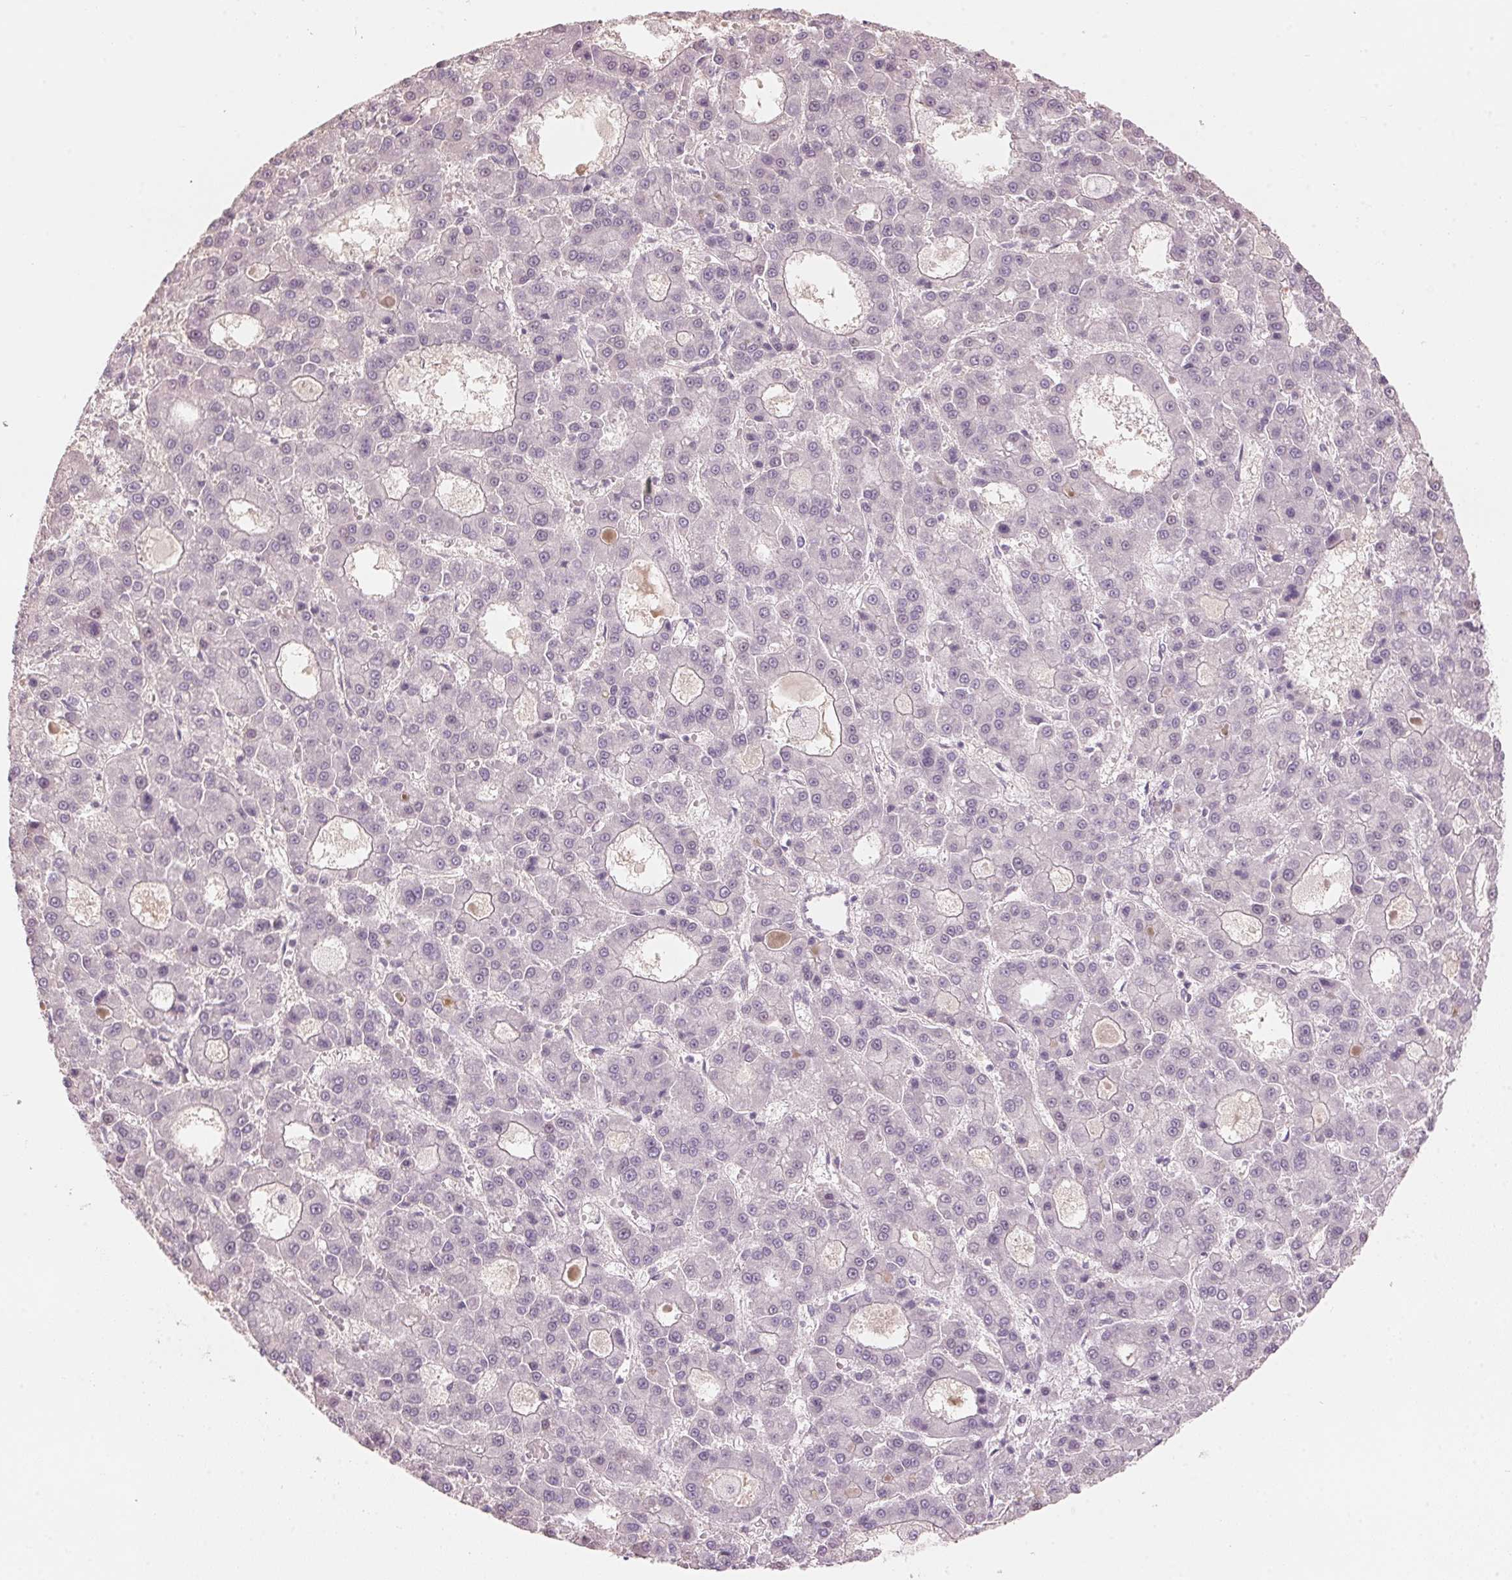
{"staining": {"intensity": "negative", "quantity": "none", "location": "none"}, "tissue": "liver cancer", "cell_type": "Tumor cells", "image_type": "cancer", "snomed": [{"axis": "morphology", "description": "Carcinoma, Hepatocellular, NOS"}, {"axis": "topography", "description": "Liver"}], "caption": "Tumor cells are negative for protein expression in human hepatocellular carcinoma (liver).", "gene": "SCTR", "patient": {"sex": "male", "age": 70}}